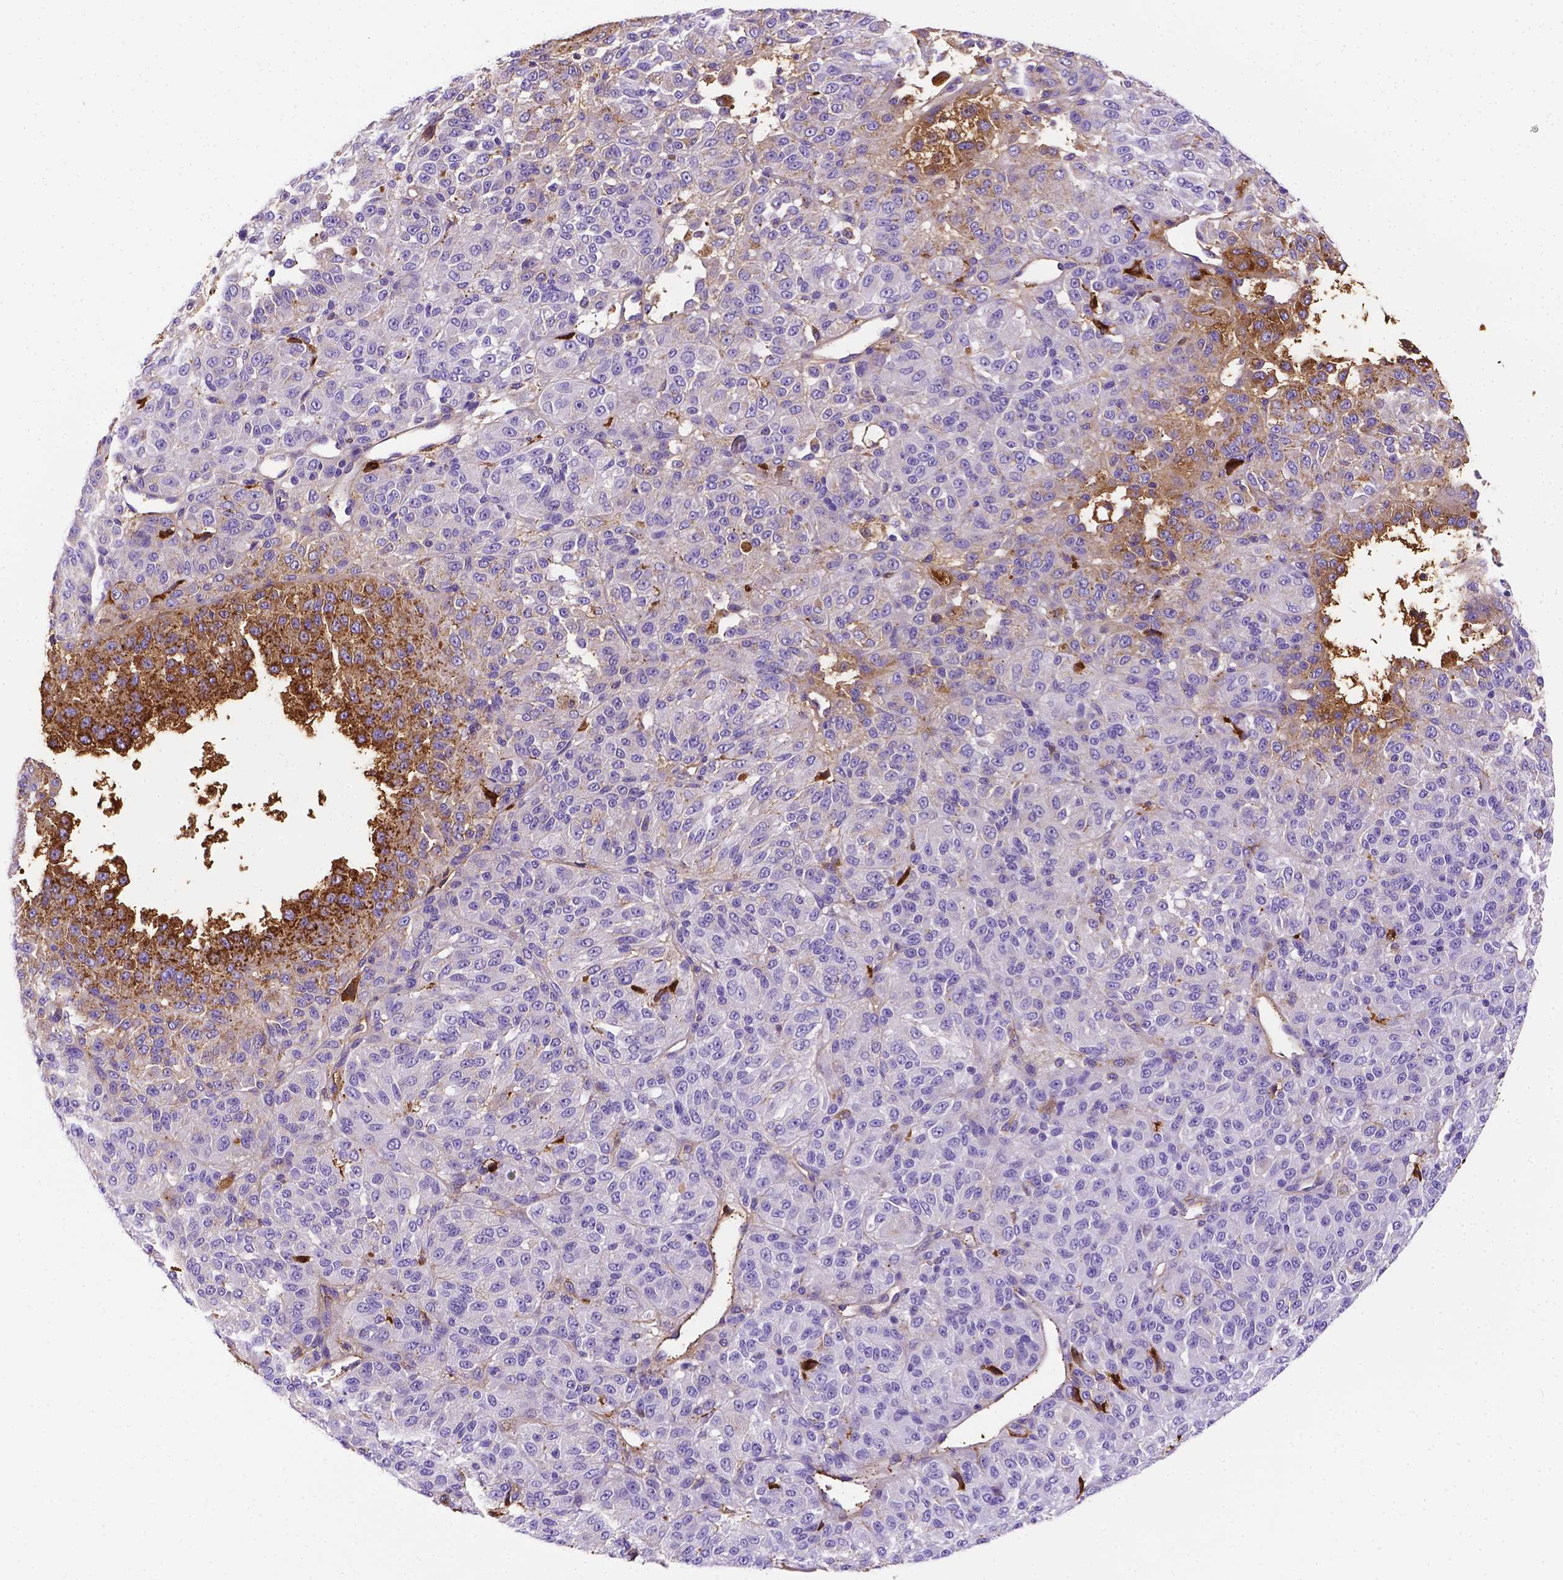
{"staining": {"intensity": "moderate", "quantity": "<25%", "location": "cytoplasmic/membranous"}, "tissue": "melanoma", "cell_type": "Tumor cells", "image_type": "cancer", "snomed": [{"axis": "morphology", "description": "Malignant melanoma, Metastatic site"}, {"axis": "topography", "description": "Brain"}], "caption": "IHC image of malignant melanoma (metastatic site) stained for a protein (brown), which shows low levels of moderate cytoplasmic/membranous positivity in about <25% of tumor cells.", "gene": "APOE", "patient": {"sex": "female", "age": 56}}